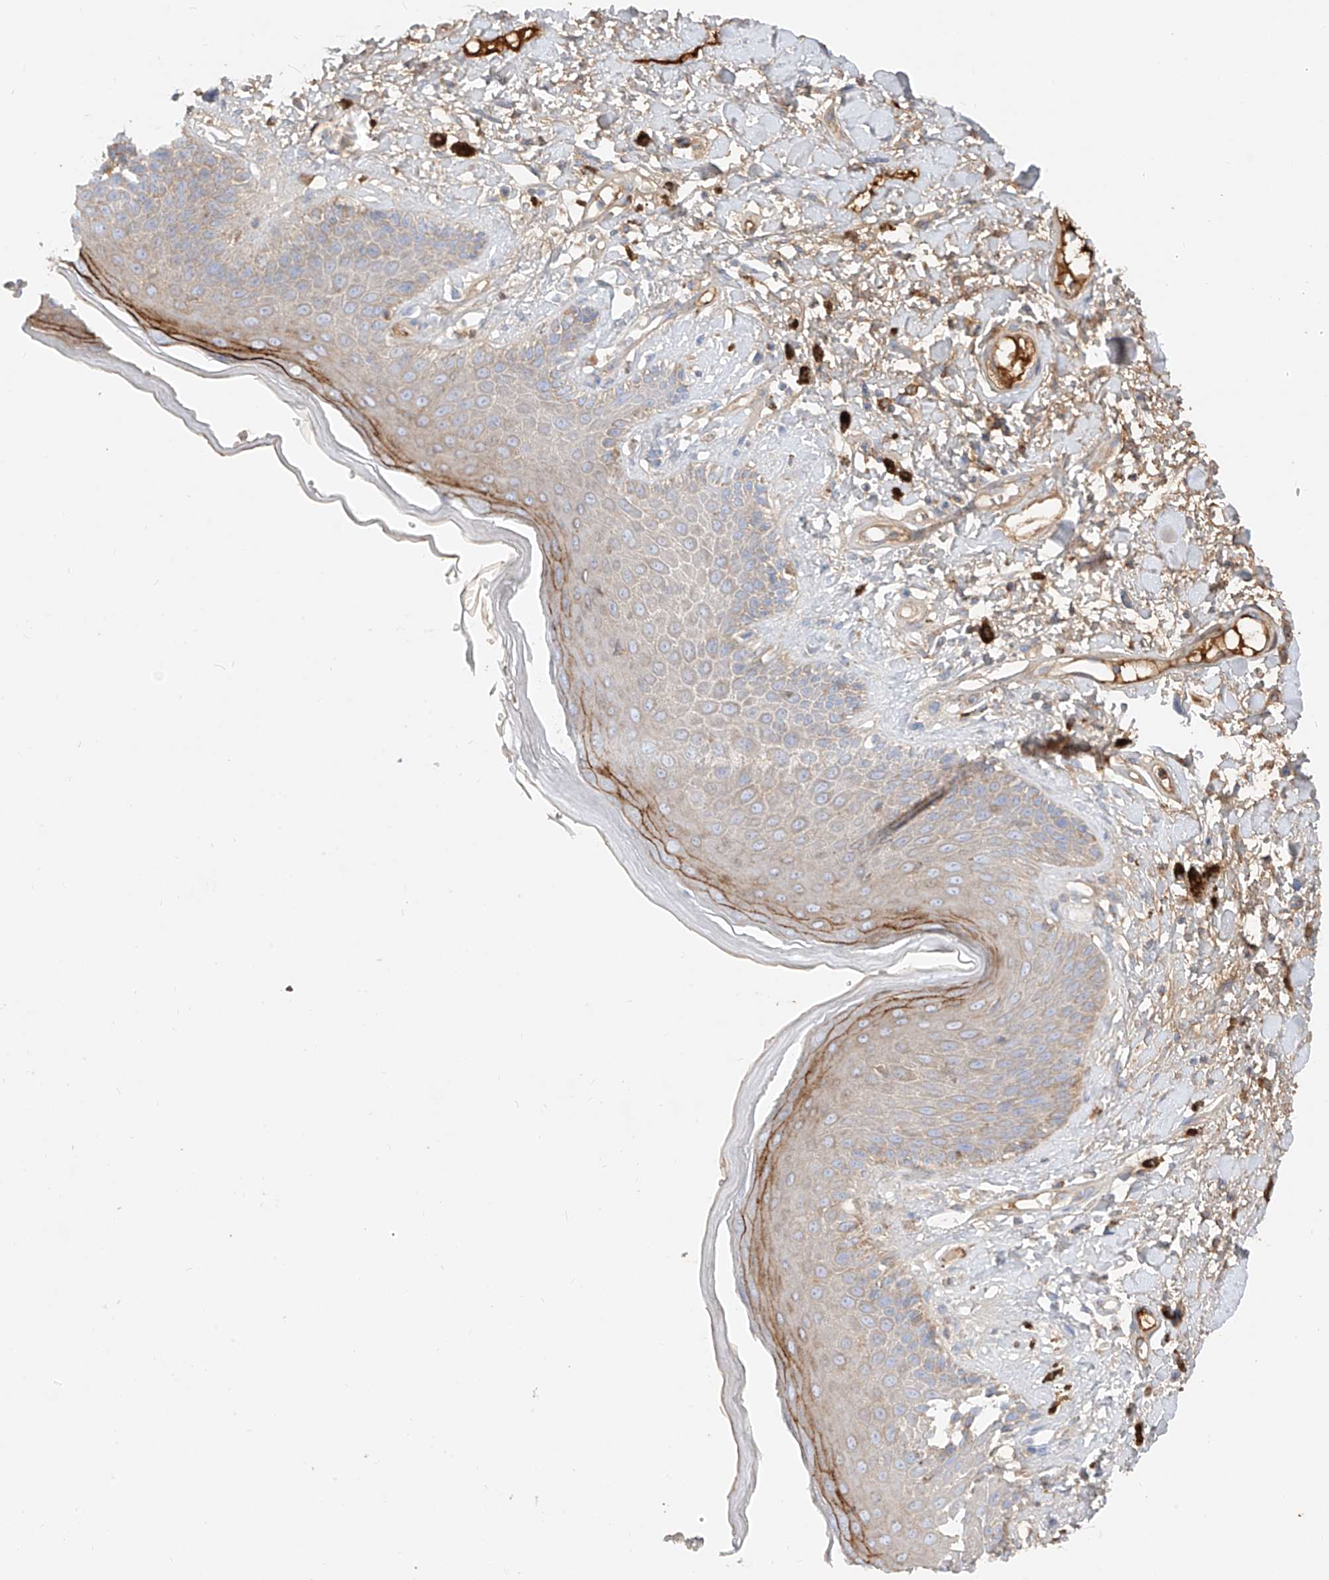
{"staining": {"intensity": "moderate", "quantity": "<25%", "location": "cytoplasmic/membranous"}, "tissue": "skin", "cell_type": "Epidermal cells", "image_type": "normal", "snomed": [{"axis": "morphology", "description": "Normal tissue, NOS"}, {"axis": "topography", "description": "Anal"}], "caption": "Epidermal cells show low levels of moderate cytoplasmic/membranous staining in approximately <25% of cells in normal skin. The staining was performed using DAB (3,3'-diaminobenzidine), with brown indicating positive protein expression. Nuclei are stained blue with hematoxylin.", "gene": "OCSTAMP", "patient": {"sex": "female", "age": 78}}